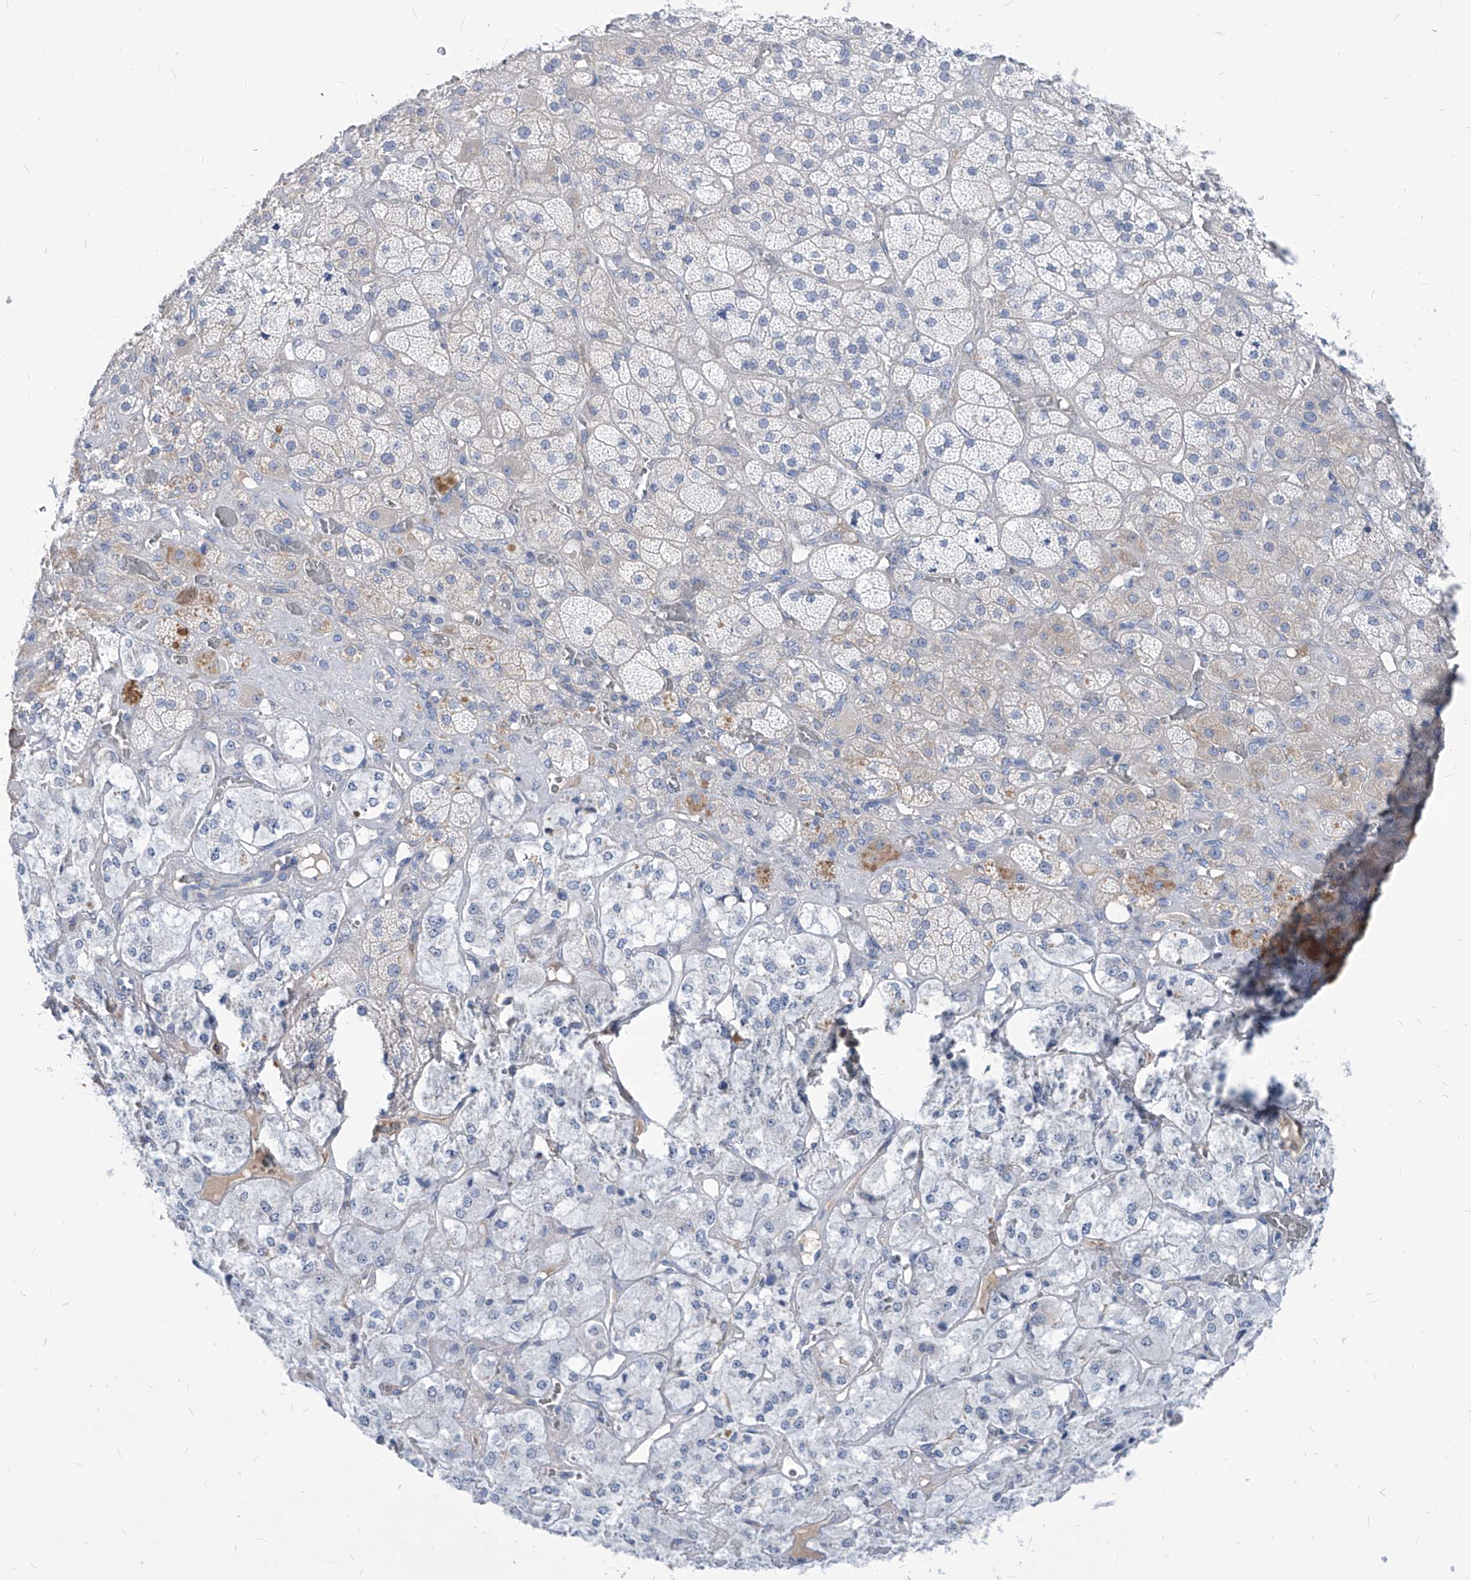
{"staining": {"intensity": "negative", "quantity": "none", "location": "none"}, "tissue": "adrenal gland", "cell_type": "Glandular cells", "image_type": "normal", "snomed": [{"axis": "morphology", "description": "Normal tissue, NOS"}, {"axis": "topography", "description": "Adrenal gland"}], "caption": "The photomicrograph demonstrates no staining of glandular cells in benign adrenal gland.", "gene": "AKAP10", "patient": {"sex": "male", "age": 57}}